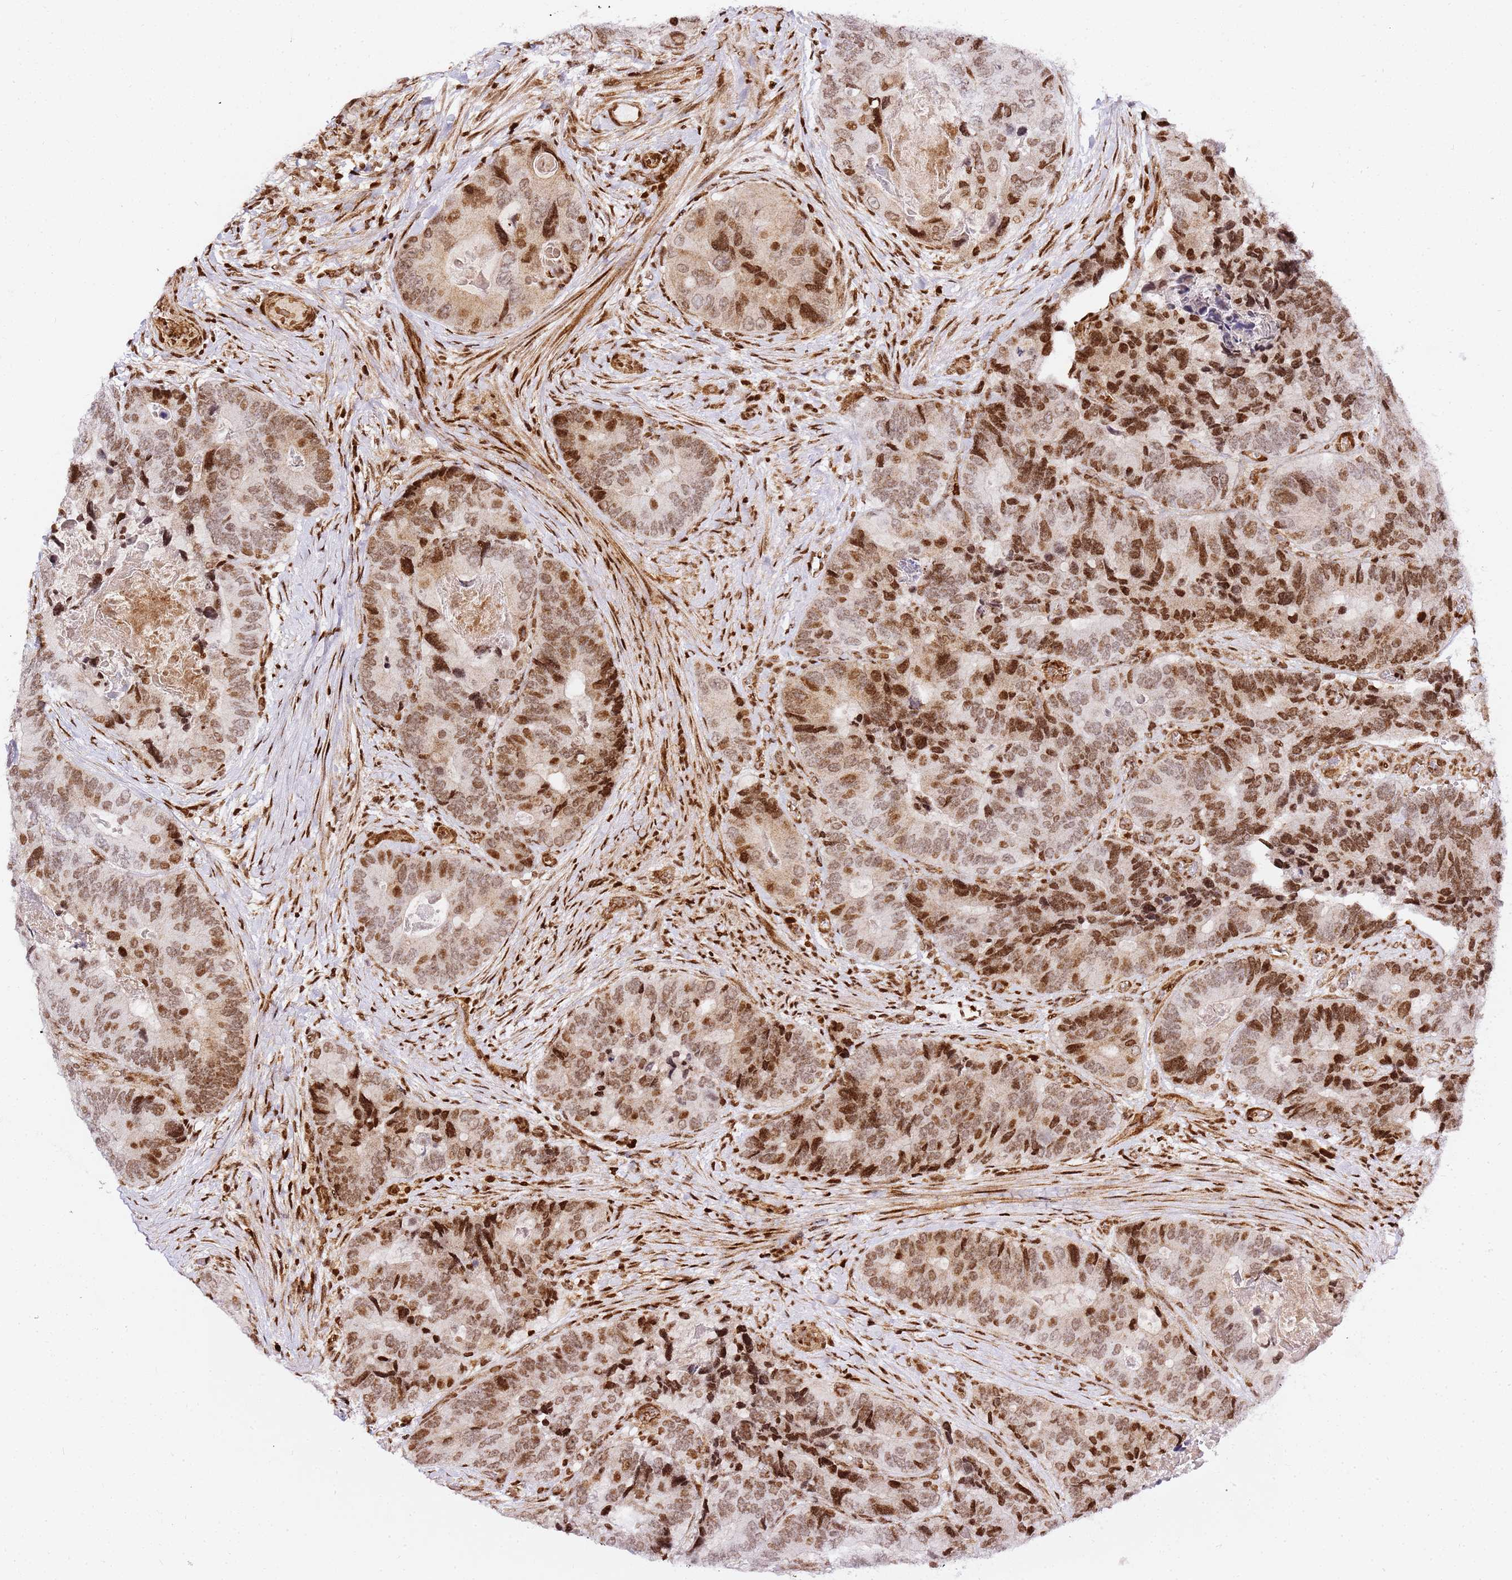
{"staining": {"intensity": "moderate", "quantity": ">75%", "location": "nuclear"}, "tissue": "colorectal cancer", "cell_type": "Tumor cells", "image_type": "cancer", "snomed": [{"axis": "morphology", "description": "Adenocarcinoma, NOS"}, {"axis": "topography", "description": "Colon"}], "caption": "Colorectal adenocarcinoma was stained to show a protein in brown. There is medium levels of moderate nuclear positivity in approximately >75% of tumor cells. Ihc stains the protein of interest in brown and the nuclei are stained blue.", "gene": "GBP2", "patient": {"sex": "male", "age": 84}}